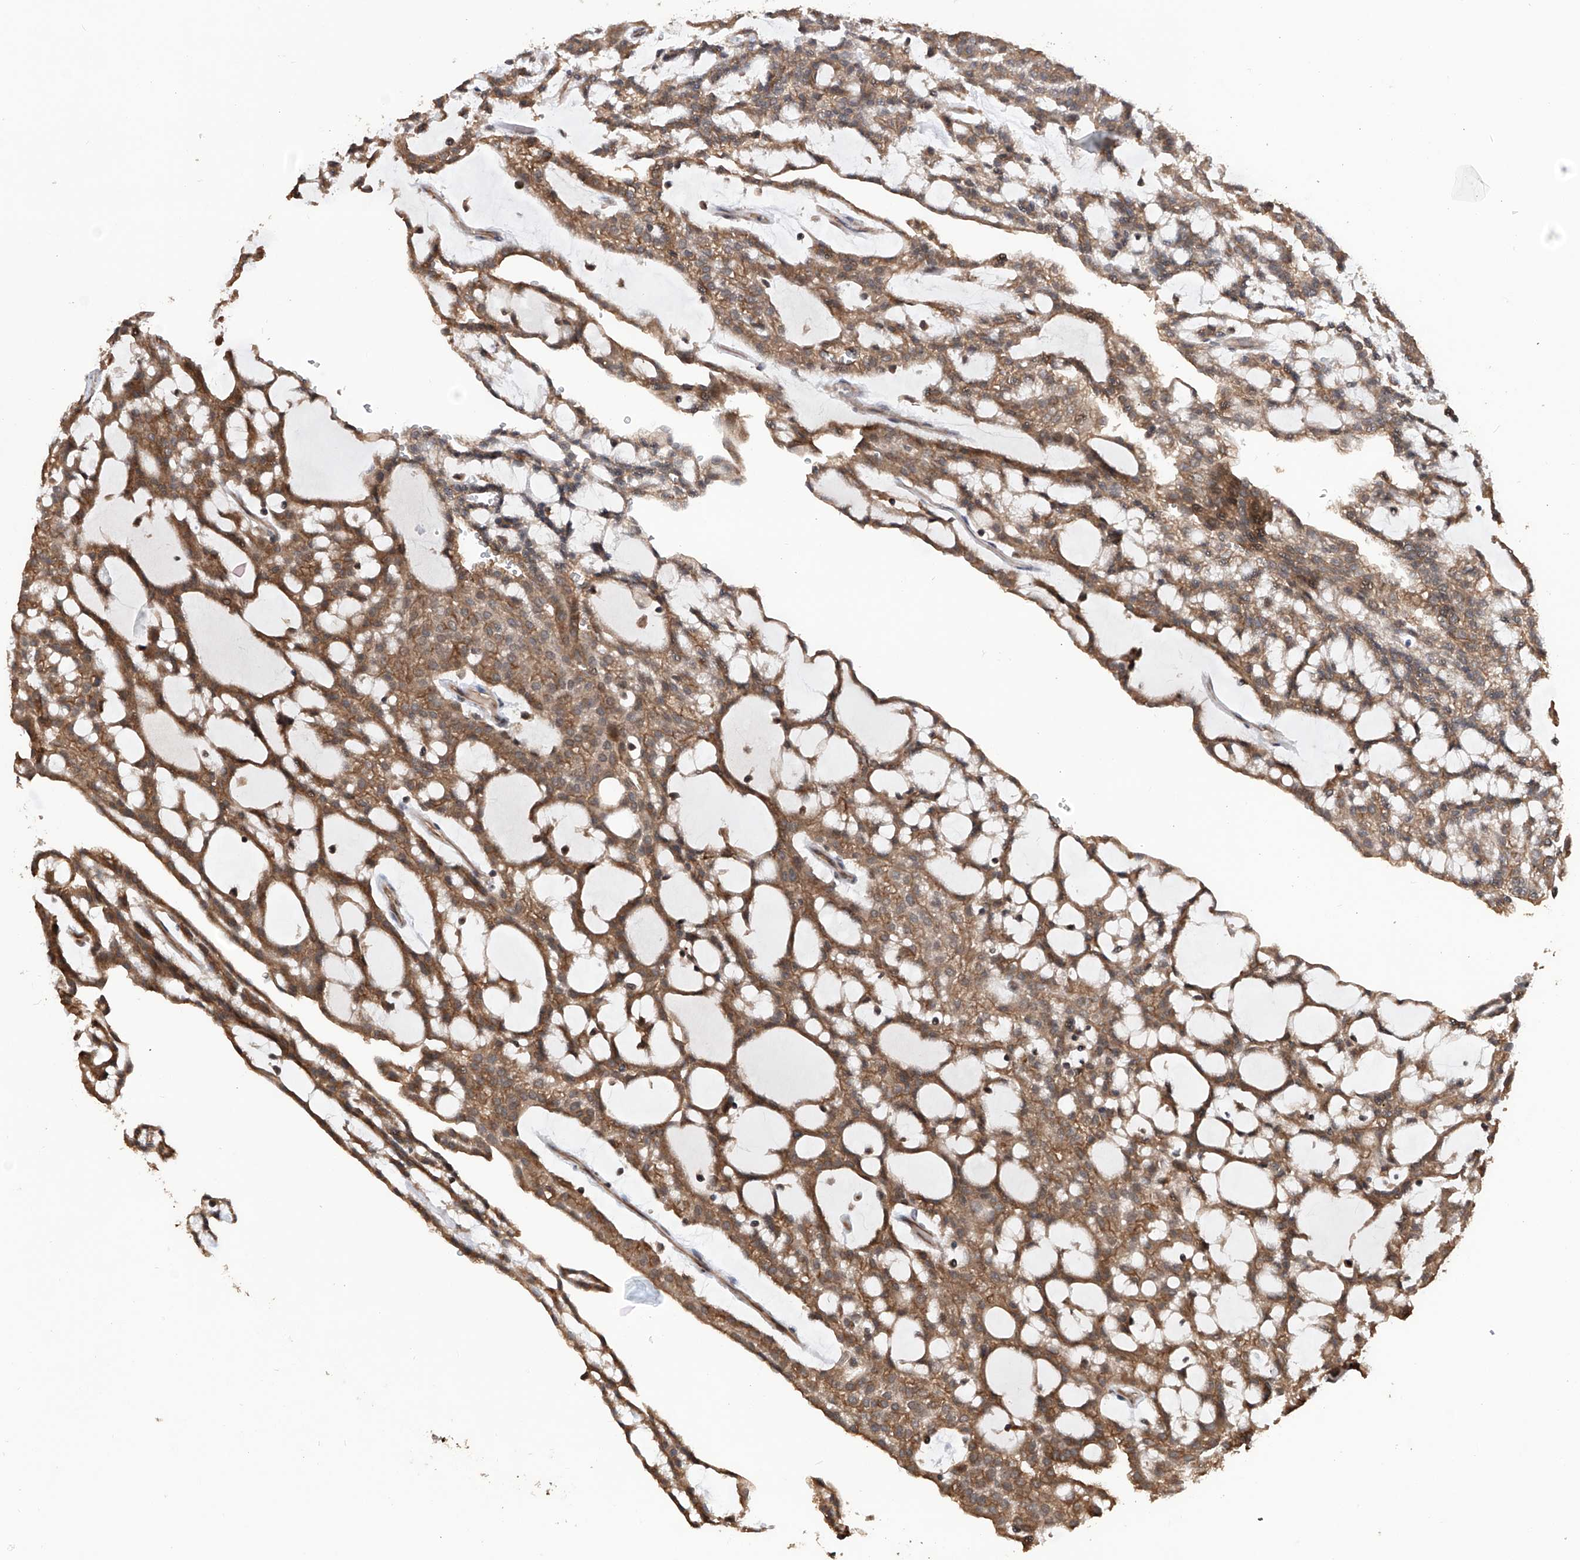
{"staining": {"intensity": "moderate", "quantity": ">75%", "location": "cytoplasmic/membranous"}, "tissue": "renal cancer", "cell_type": "Tumor cells", "image_type": "cancer", "snomed": [{"axis": "morphology", "description": "Adenocarcinoma, NOS"}, {"axis": "topography", "description": "Kidney"}], "caption": "Human renal adenocarcinoma stained with a brown dye displays moderate cytoplasmic/membranous positive staining in approximately >75% of tumor cells.", "gene": "LYSMD4", "patient": {"sex": "male", "age": 63}}